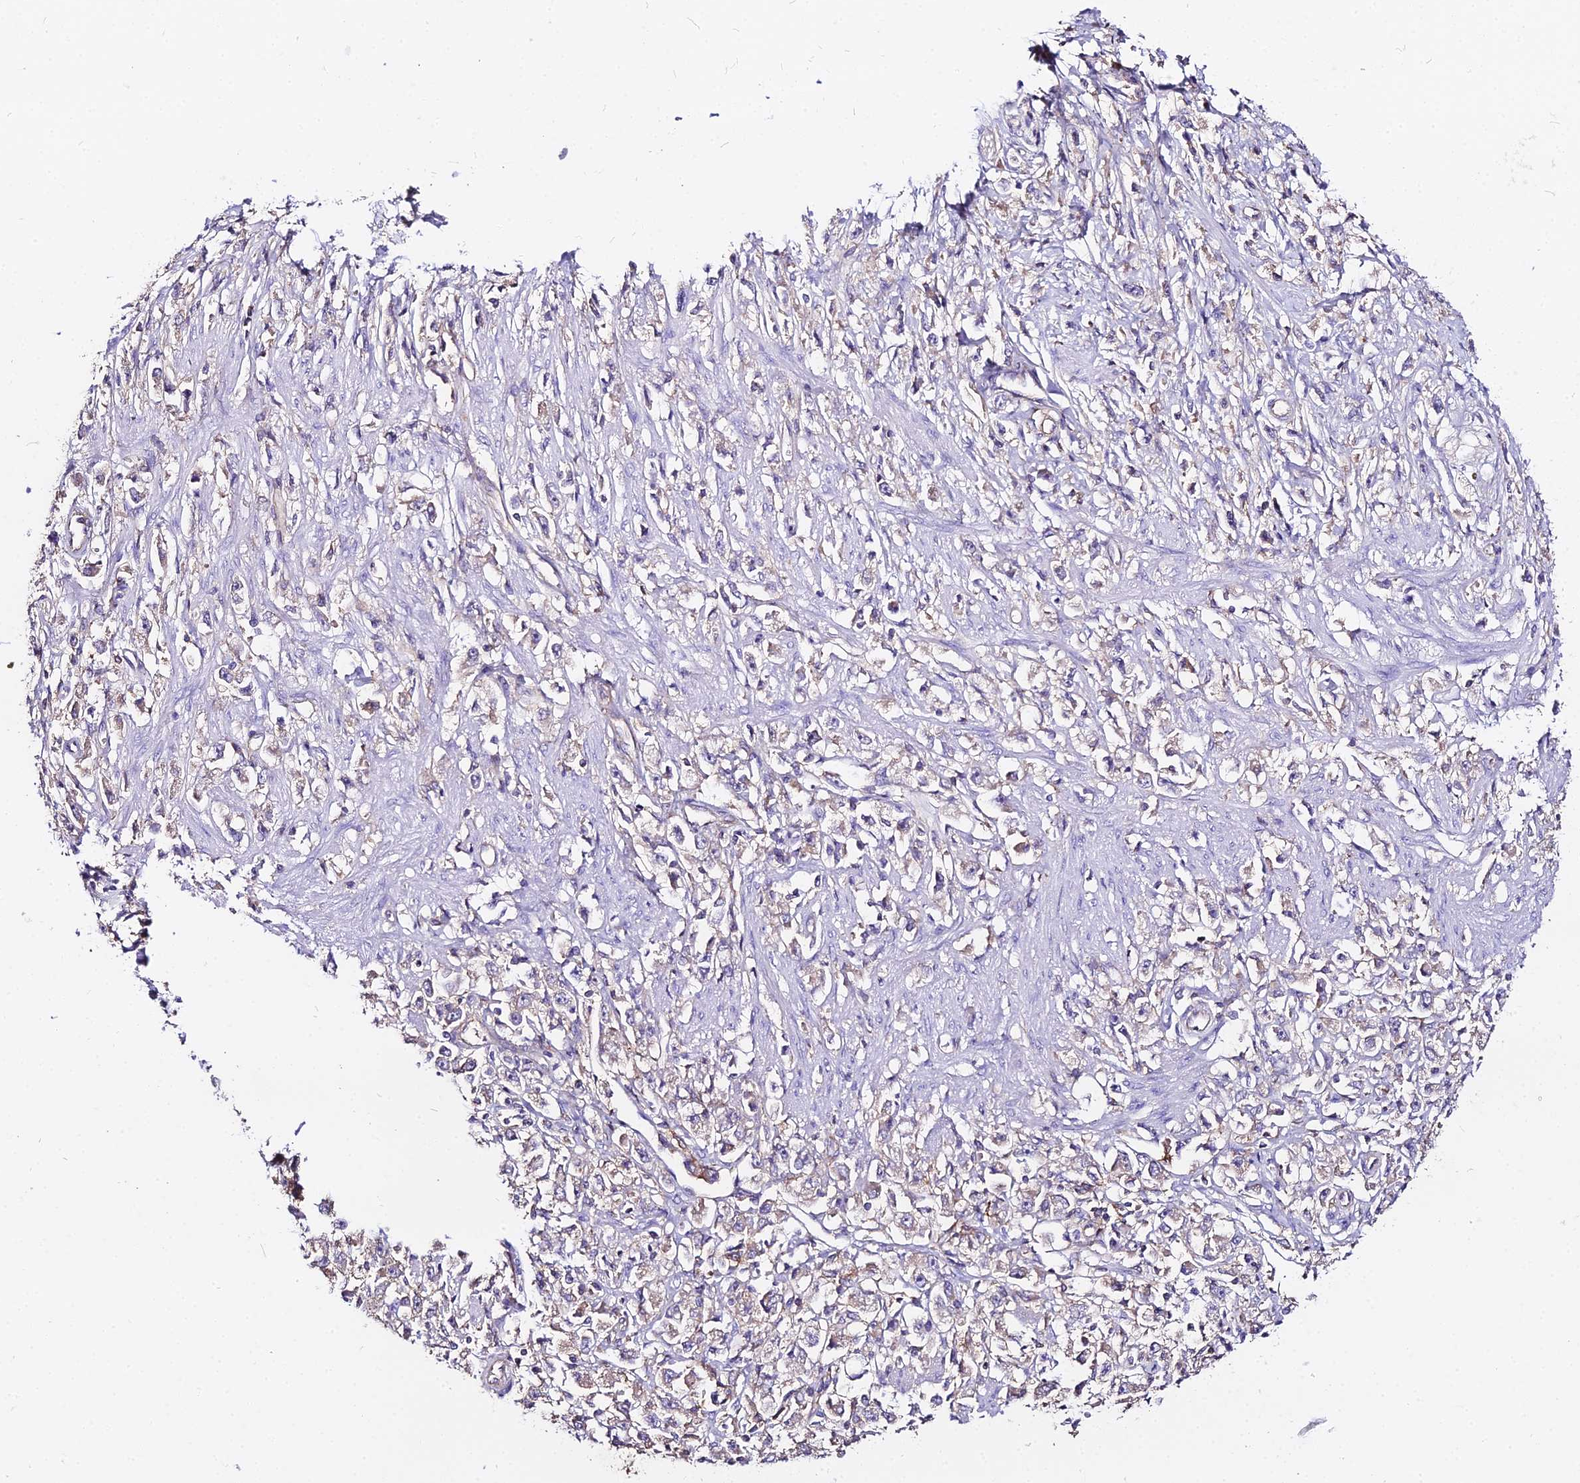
{"staining": {"intensity": "negative", "quantity": "none", "location": "none"}, "tissue": "stomach cancer", "cell_type": "Tumor cells", "image_type": "cancer", "snomed": [{"axis": "morphology", "description": "Adenocarcinoma, NOS"}, {"axis": "topography", "description": "Stomach"}], "caption": "Immunohistochemistry (IHC) image of stomach adenocarcinoma stained for a protein (brown), which reveals no expression in tumor cells.", "gene": "GLYAT", "patient": {"sex": "female", "age": 59}}